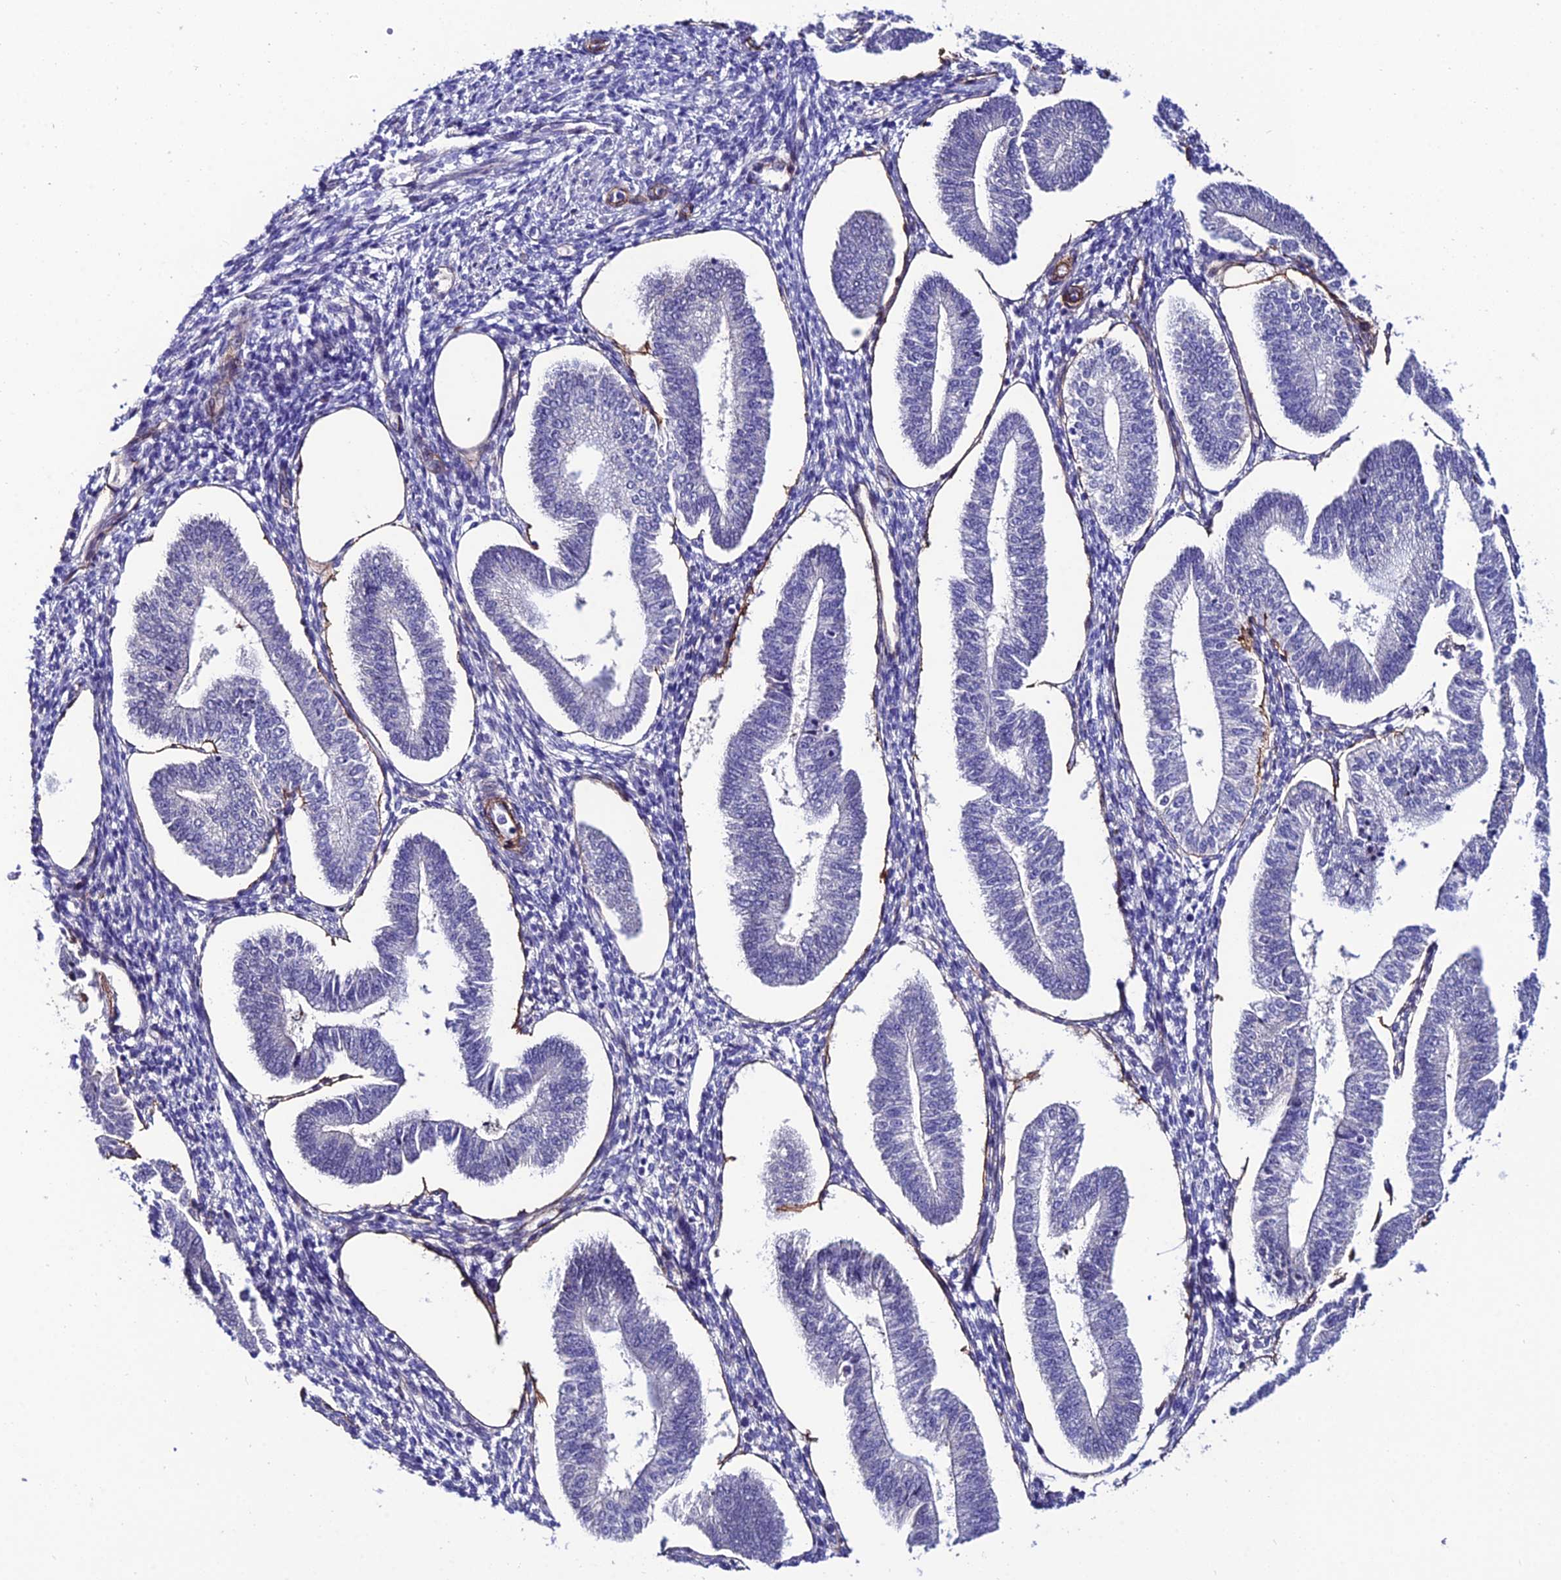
{"staining": {"intensity": "negative", "quantity": "none", "location": "none"}, "tissue": "endometrium", "cell_type": "Cells in endometrial stroma", "image_type": "normal", "snomed": [{"axis": "morphology", "description": "Normal tissue, NOS"}, {"axis": "topography", "description": "Endometrium"}], "caption": "Benign endometrium was stained to show a protein in brown. There is no significant staining in cells in endometrial stroma. (DAB IHC with hematoxylin counter stain).", "gene": "SYT15B", "patient": {"sex": "female", "age": 34}}